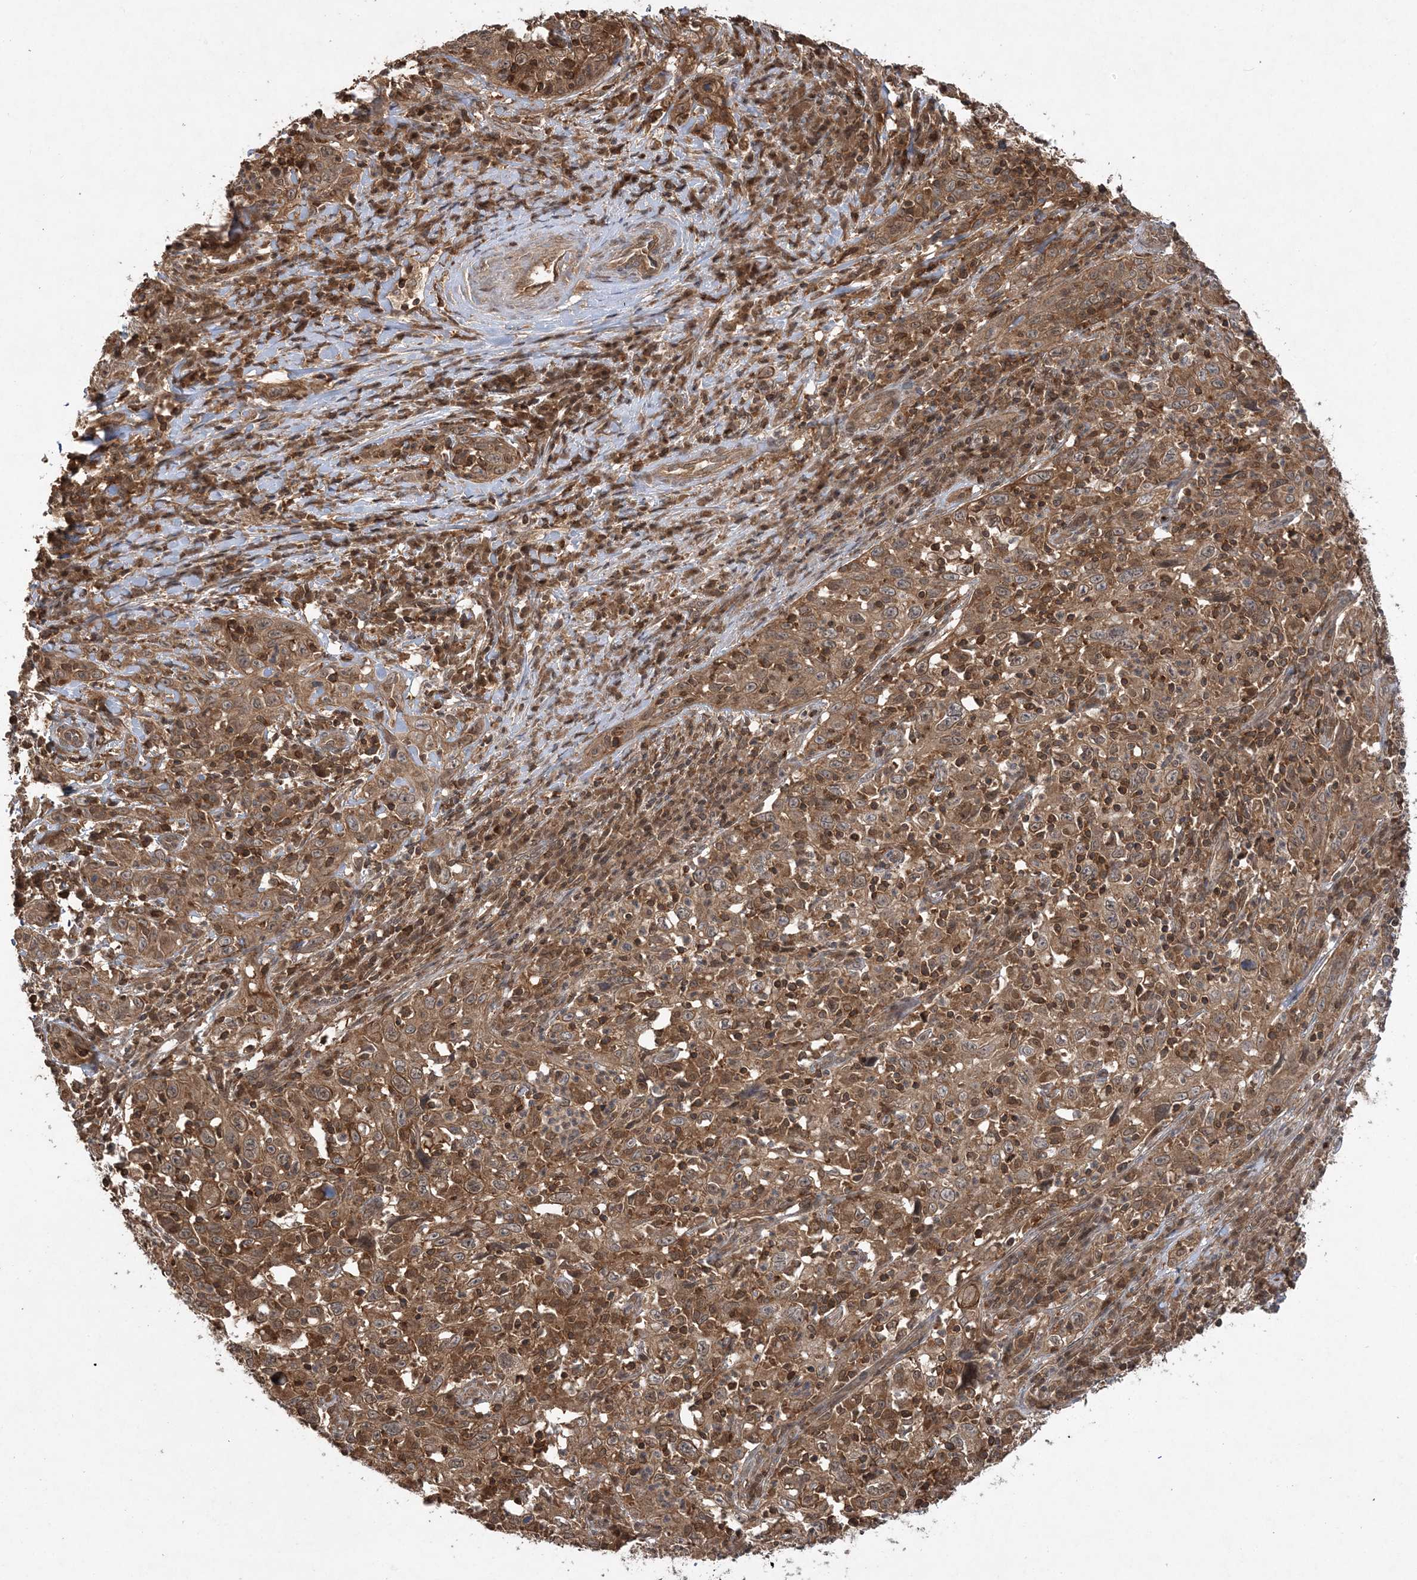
{"staining": {"intensity": "moderate", "quantity": ">75%", "location": "cytoplasmic/membranous"}, "tissue": "cervical cancer", "cell_type": "Tumor cells", "image_type": "cancer", "snomed": [{"axis": "morphology", "description": "Squamous cell carcinoma, NOS"}, {"axis": "topography", "description": "Cervix"}], "caption": "Approximately >75% of tumor cells in human cervical cancer exhibit moderate cytoplasmic/membranous protein positivity as visualized by brown immunohistochemical staining.", "gene": "ACYP1", "patient": {"sex": "female", "age": 46}}